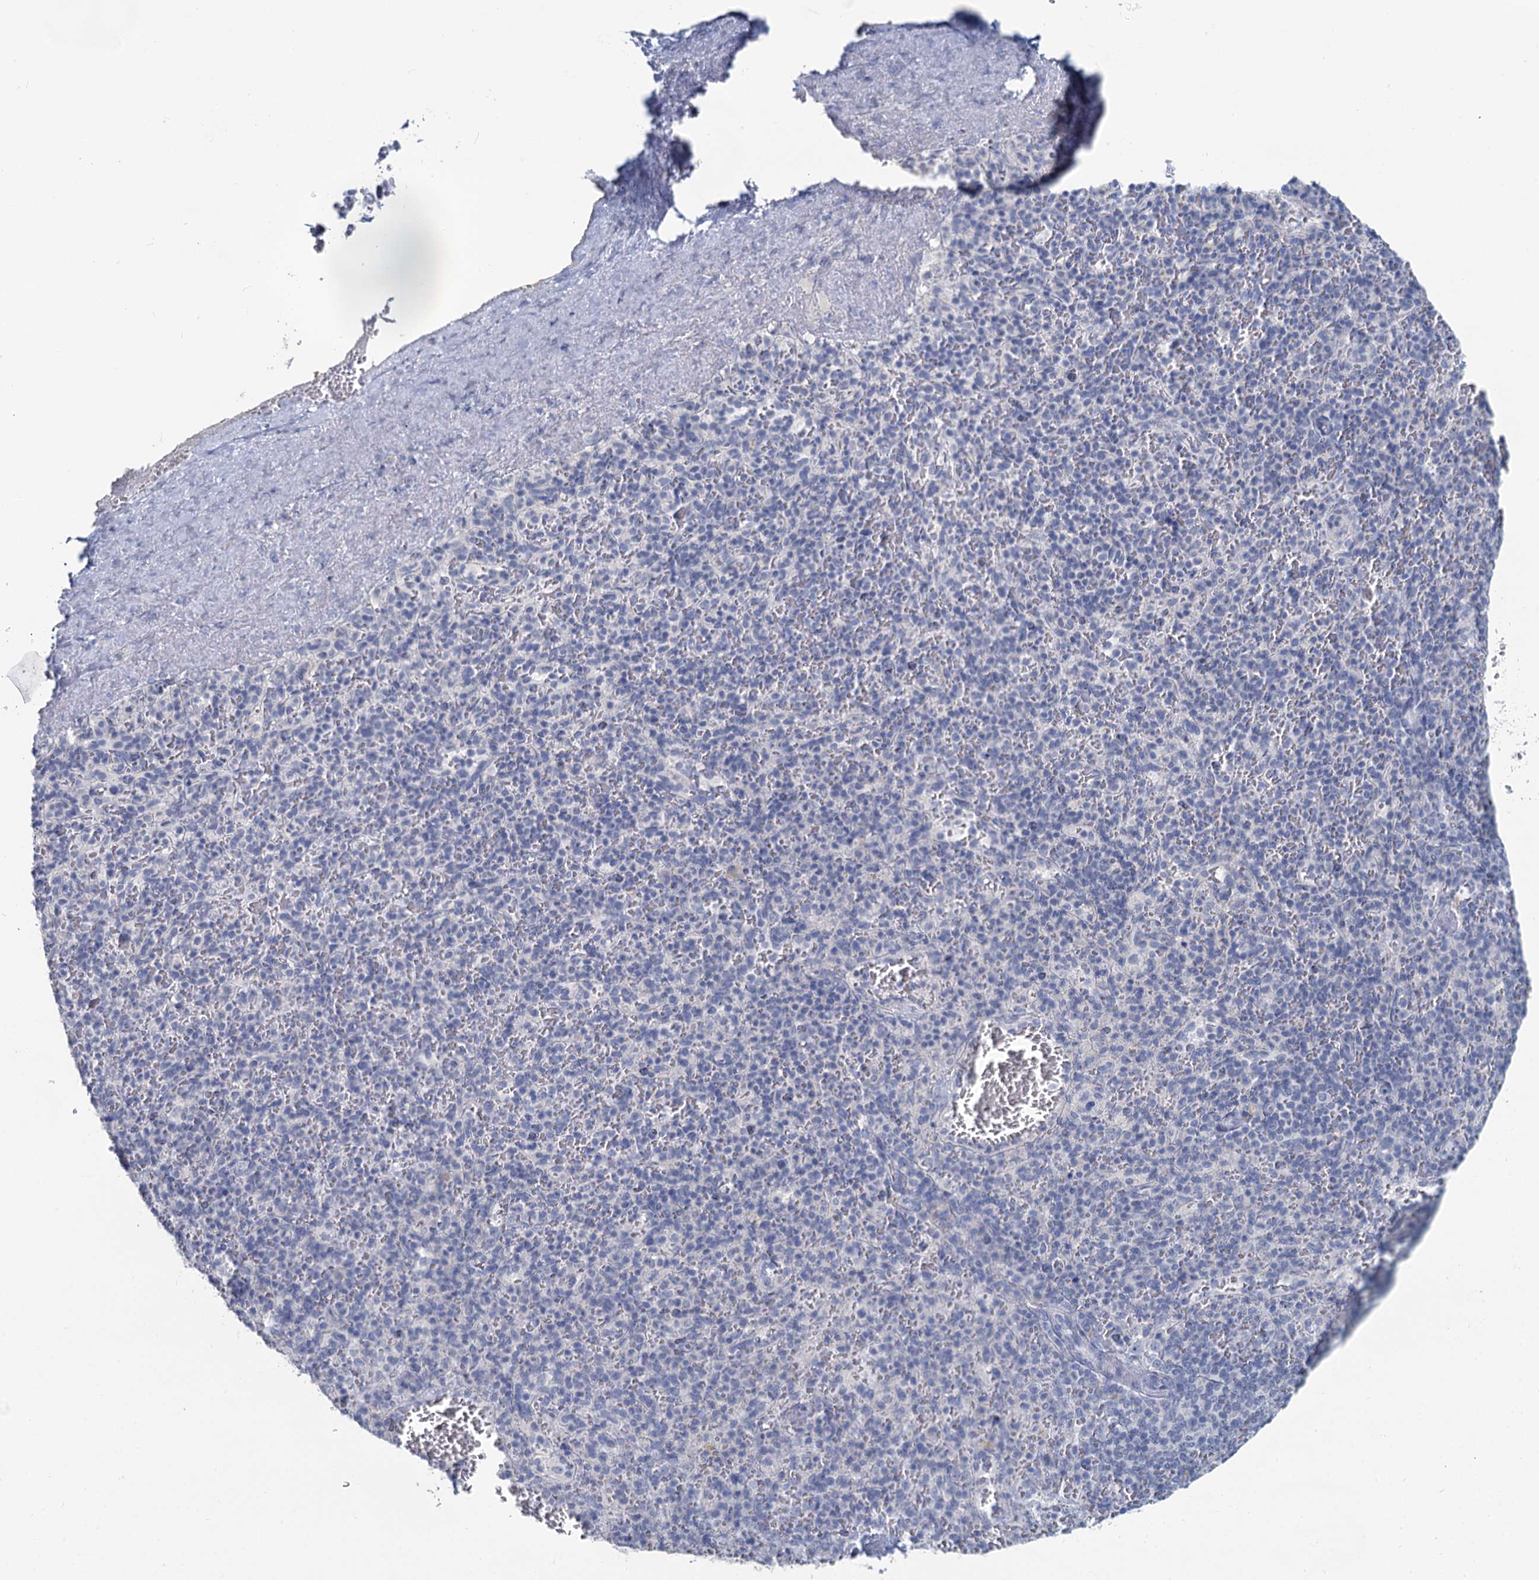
{"staining": {"intensity": "negative", "quantity": "none", "location": "none"}, "tissue": "spleen", "cell_type": "Cells in red pulp", "image_type": "normal", "snomed": [{"axis": "morphology", "description": "Normal tissue, NOS"}, {"axis": "topography", "description": "Spleen"}], "caption": "Protein analysis of normal spleen reveals no significant positivity in cells in red pulp. (Stains: DAB (3,3'-diaminobenzidine) immunohistochemistry with hematoxylin counter stain, Microscopy: brightfield microscopy at high magnification).", "gene": "CHGA", "patient": {"sex": "male", "age": 82}}